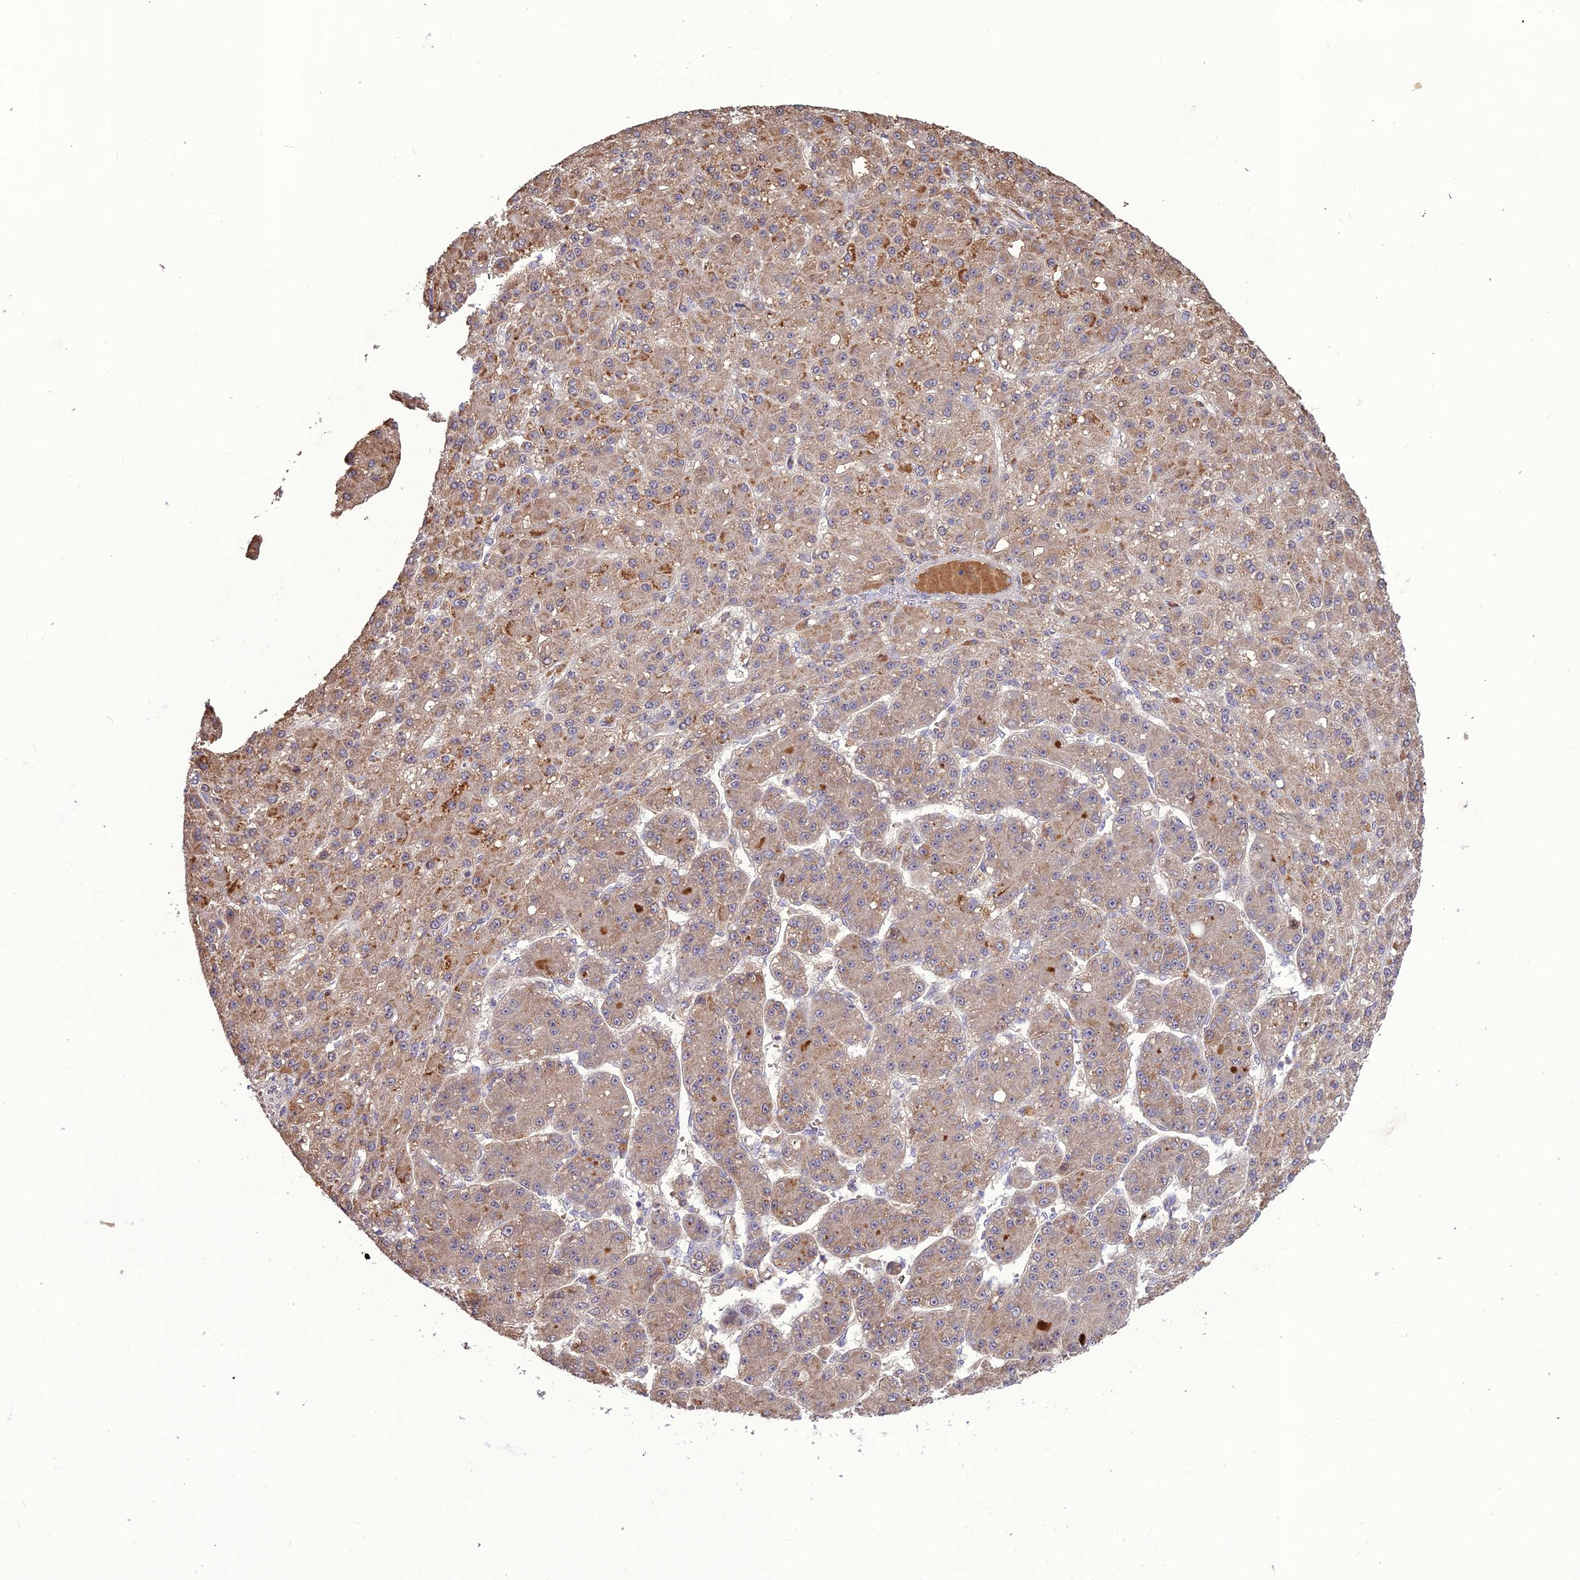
{"staining": {"intensity": "weak", "quantity": ">75%", "location": "cytoplasmic/membranous"}, "tissue": "liver cancer", "cell_type": "Tumor cells", "image_type": "cancer", "snomed": [{"axis": "morphology", "description": "Carcinoma, Hepatocellular, NOS"}, {"axis": "topography", "description": "Liver"}], "caption": "About >75% of tumor cells in human liver cancer reveal weak cytoplasmic/membranous protein staining as visualized by brown immunohistochemical staining.", "gene": "KCTD16", "patient": {"sex": "male", "age": 67}}